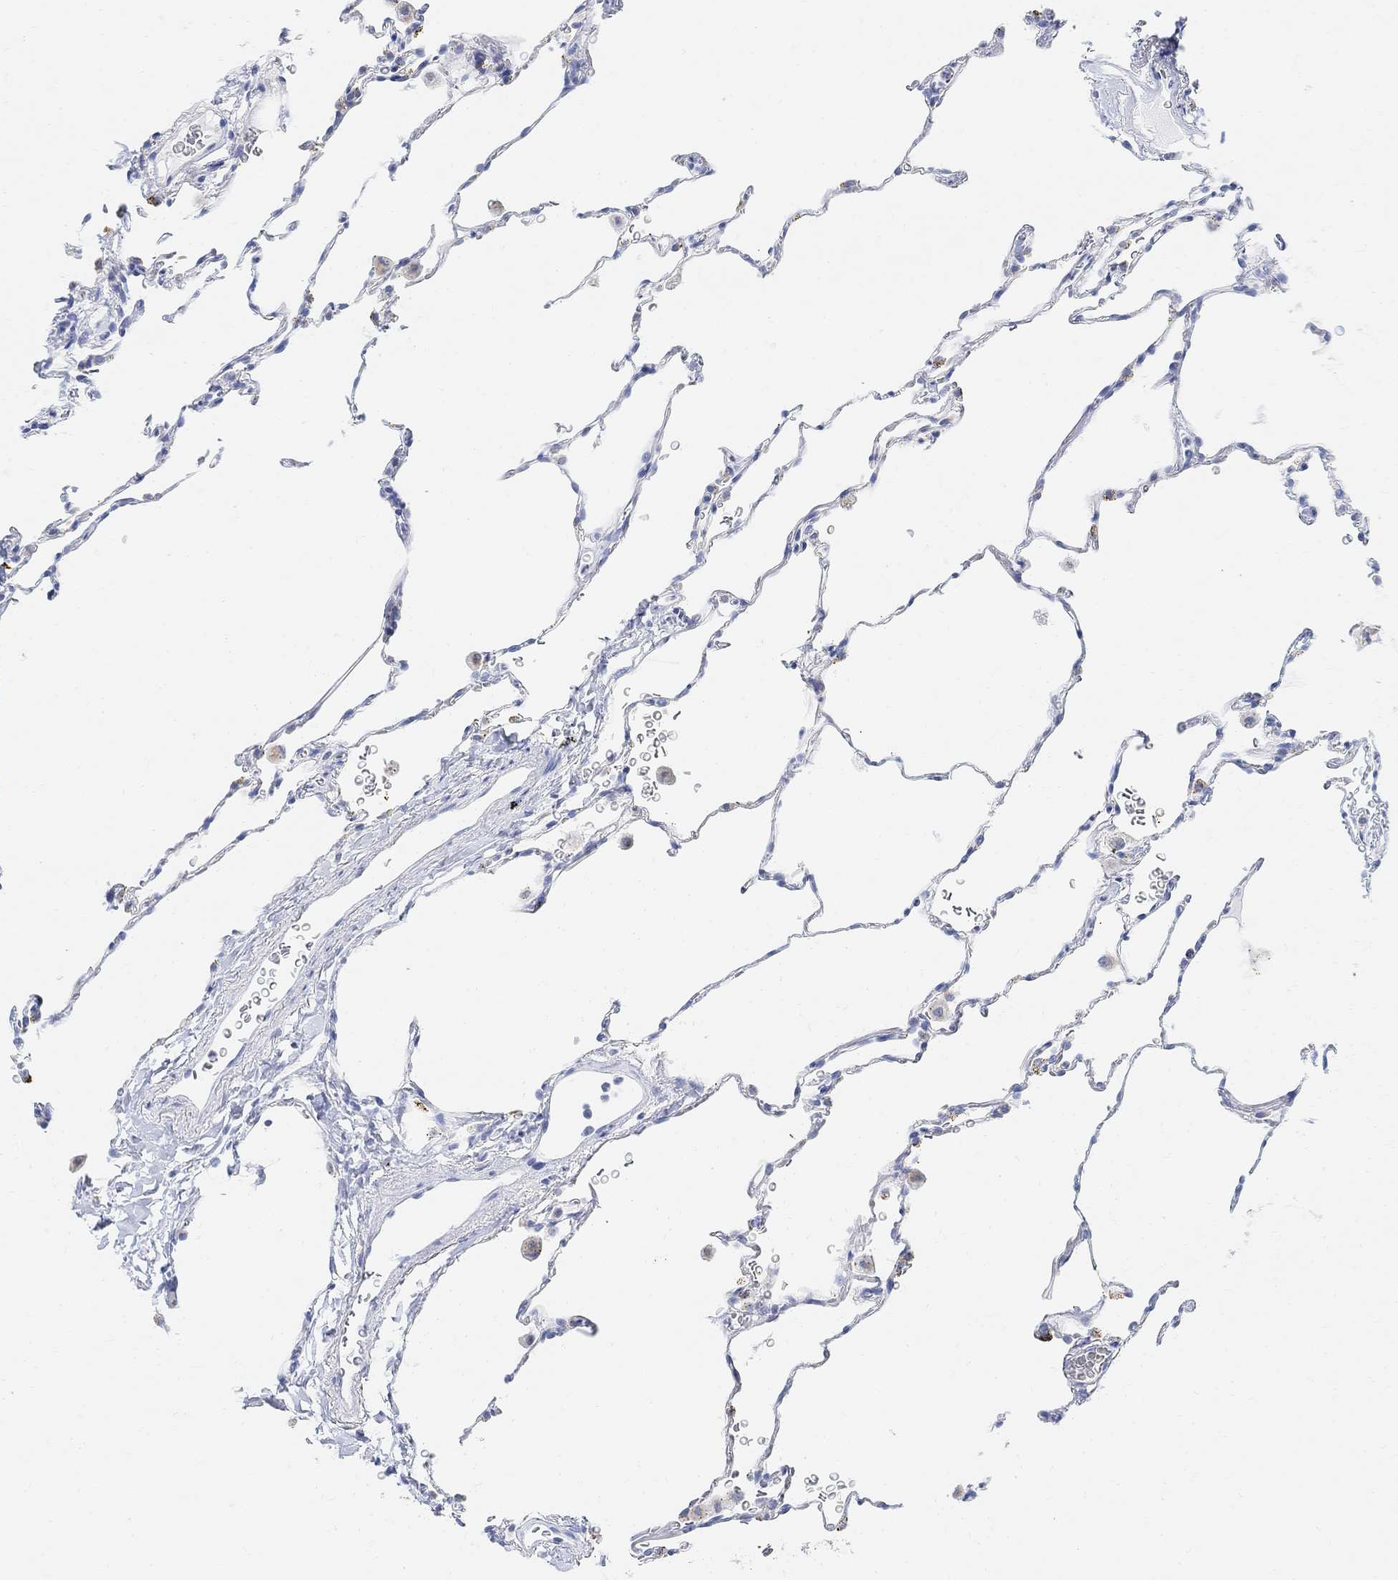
{"staining": {"intensity": "negative", "quantity": "none", "location": "none"}, "tissue": "lung", "cell_type": "Alveolar cells", "image_type": "normal", "snomed": [{"axis": "morphology", "description": "Normal tissue, NOS"}, {"axis": "morphology", "description": "Adenocarcinoma, metastatic, NOS"}, {"axis": "topography", "description": "Lung"}], "caption": "A high-resolution photomicrograph shows immunohistochemistry staining of benign lung, which demonstrates no significant expression in alveolar cells.", "gene": "RETNLB", "patient": {"sex": "male", "age": 45}}